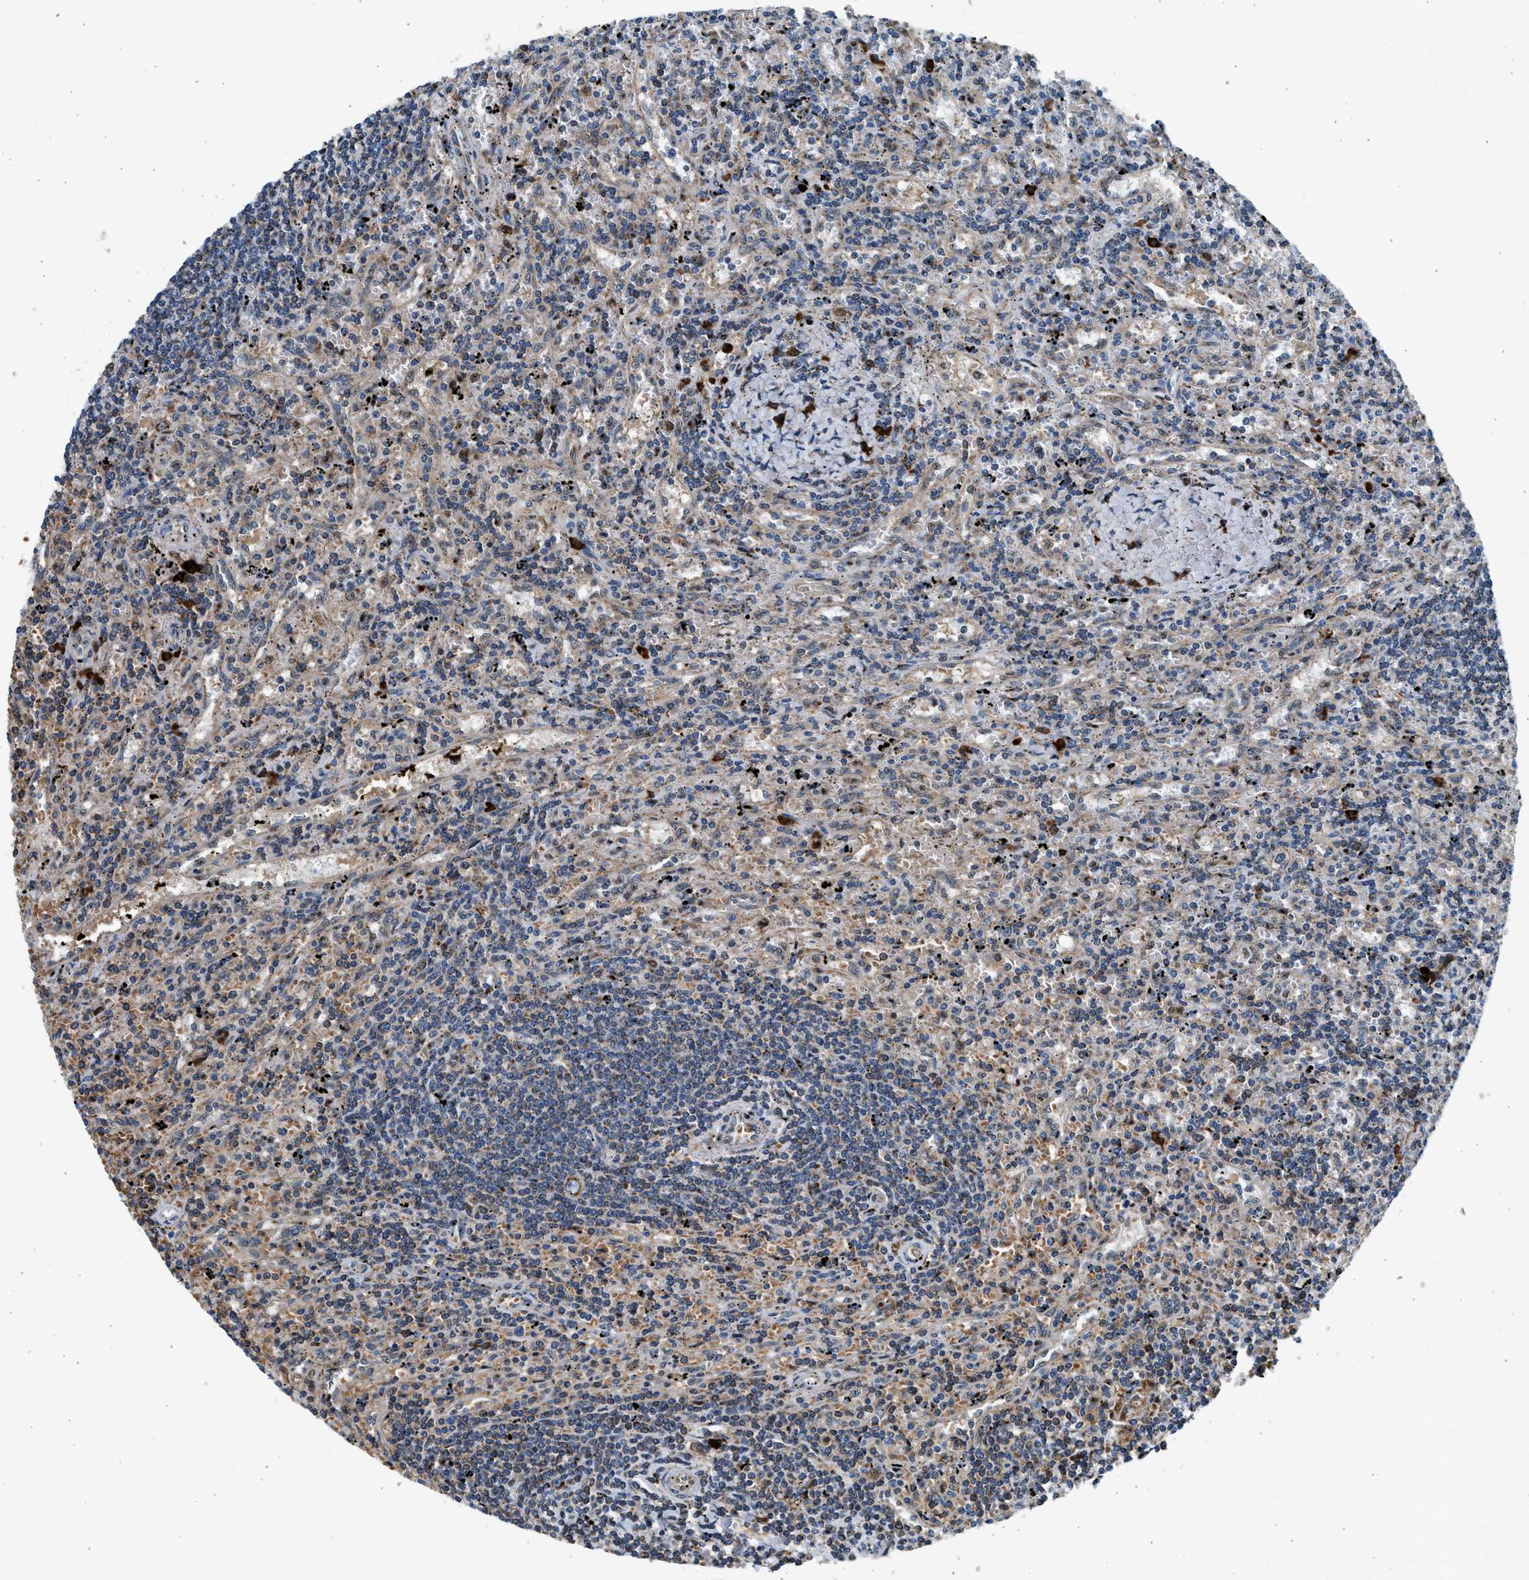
{"staining": {"intensity": "moderate", "quantity": "25%-75%", "location": "cytoplasmic/membranous"}, "tissue": "lymphoma", "cell_type": "Tumor cells", "image_type": "cancer", "snomed": [{"axis": "morphology", "description": "Malignant lymphoma, non-Hodgkin's type, Low grade"}, {"axis": "topography", "description": "Spleen"}], "caption": "Protein staining demonstrates moderate cytoplasmic/membranous staining in approximately 25%-75% of tumor cells in low-grade malignant lymphoma, non-Hodgkin's type.", "gene": "KCNMB3", "patient": {"sex": "male", "age": 76}}